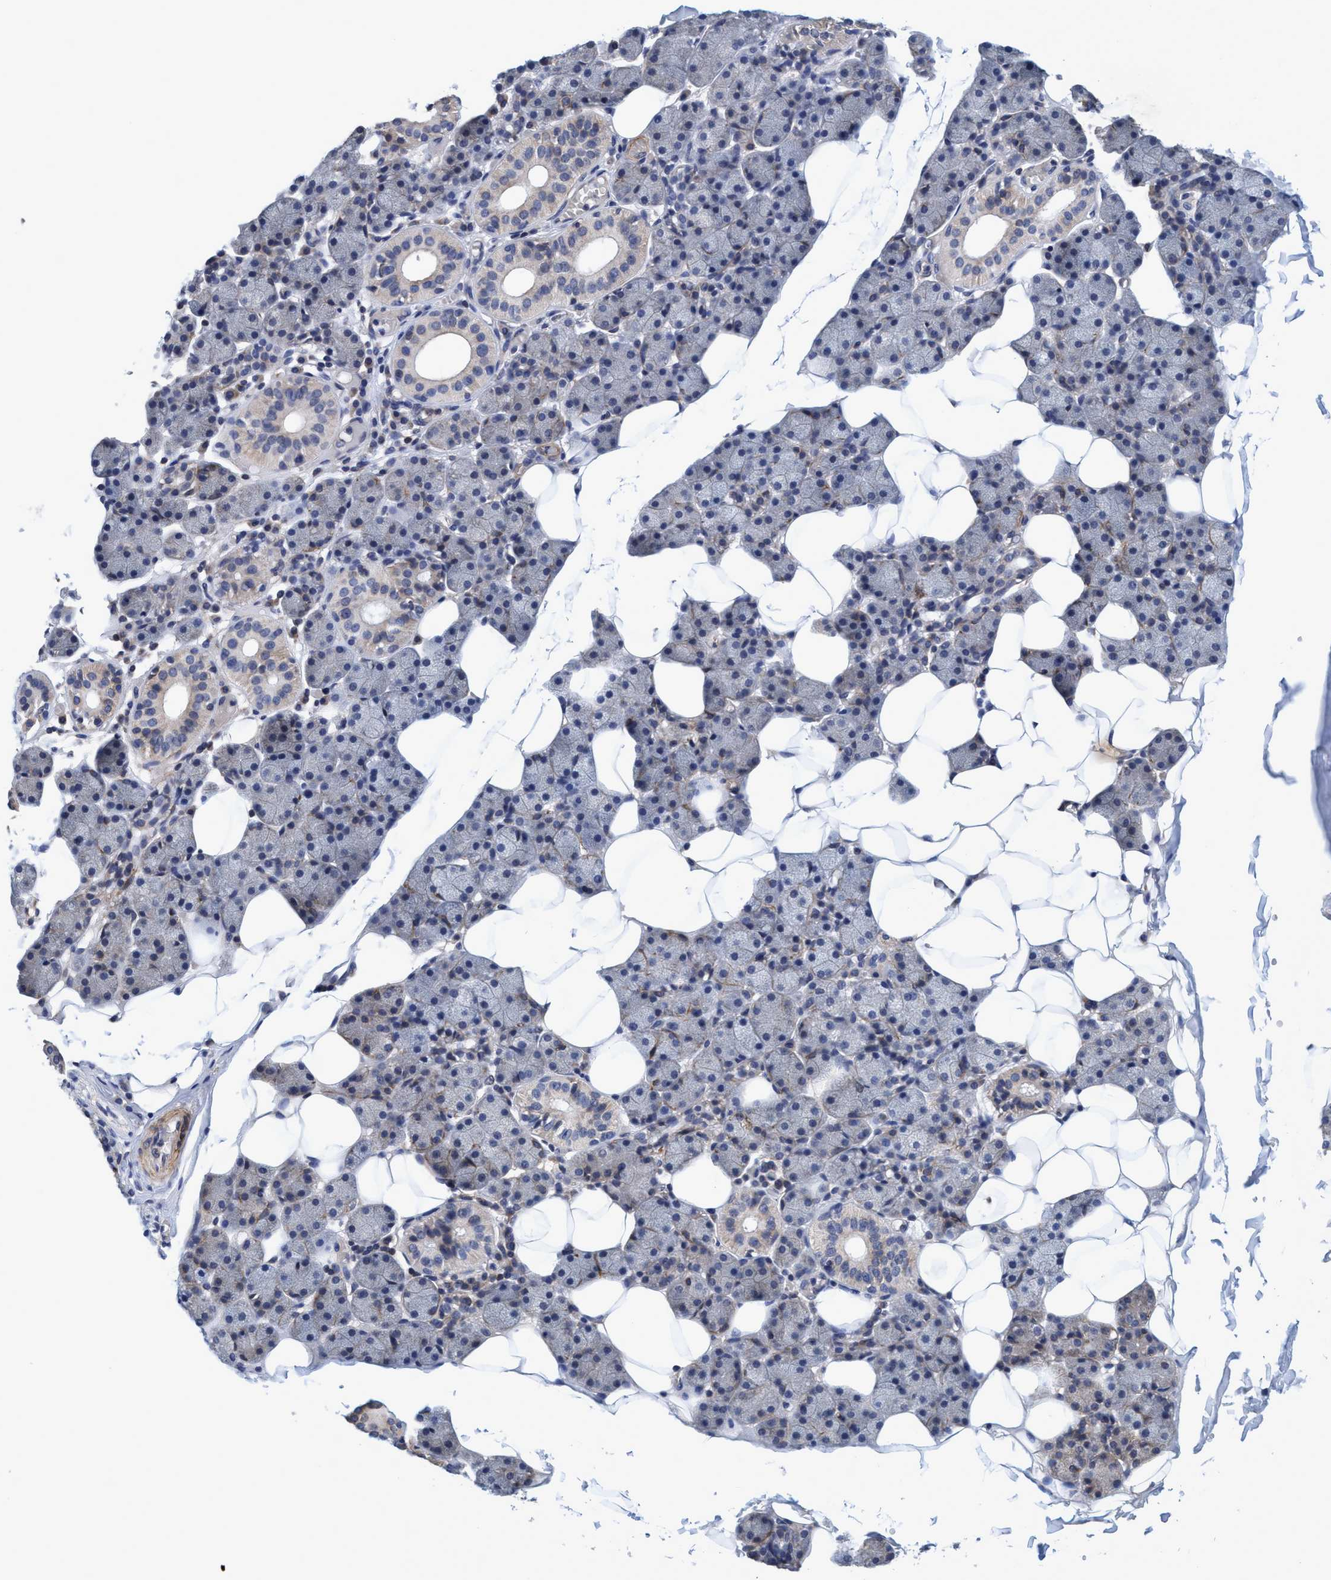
{"staining": {"intensity": "weak", "quantity": "<25%", "location": "cytoplasmic/membranous"}, "tissue": "salivary gland", "cell_type": "Glandular cells", "image_type": "normal", "snomed": [{"axis": "morphology", "description": "Normal tissue, NOS"}, {"axis": "topography", "description": "Salivary gland"}], "caption": "DAB immunohistochemical staining of normal human salivary gland demonstrates no significant positivity in glandular cells.", "gene": "CALCOCO2", "patient": {"sex": "female", "age": 33}}